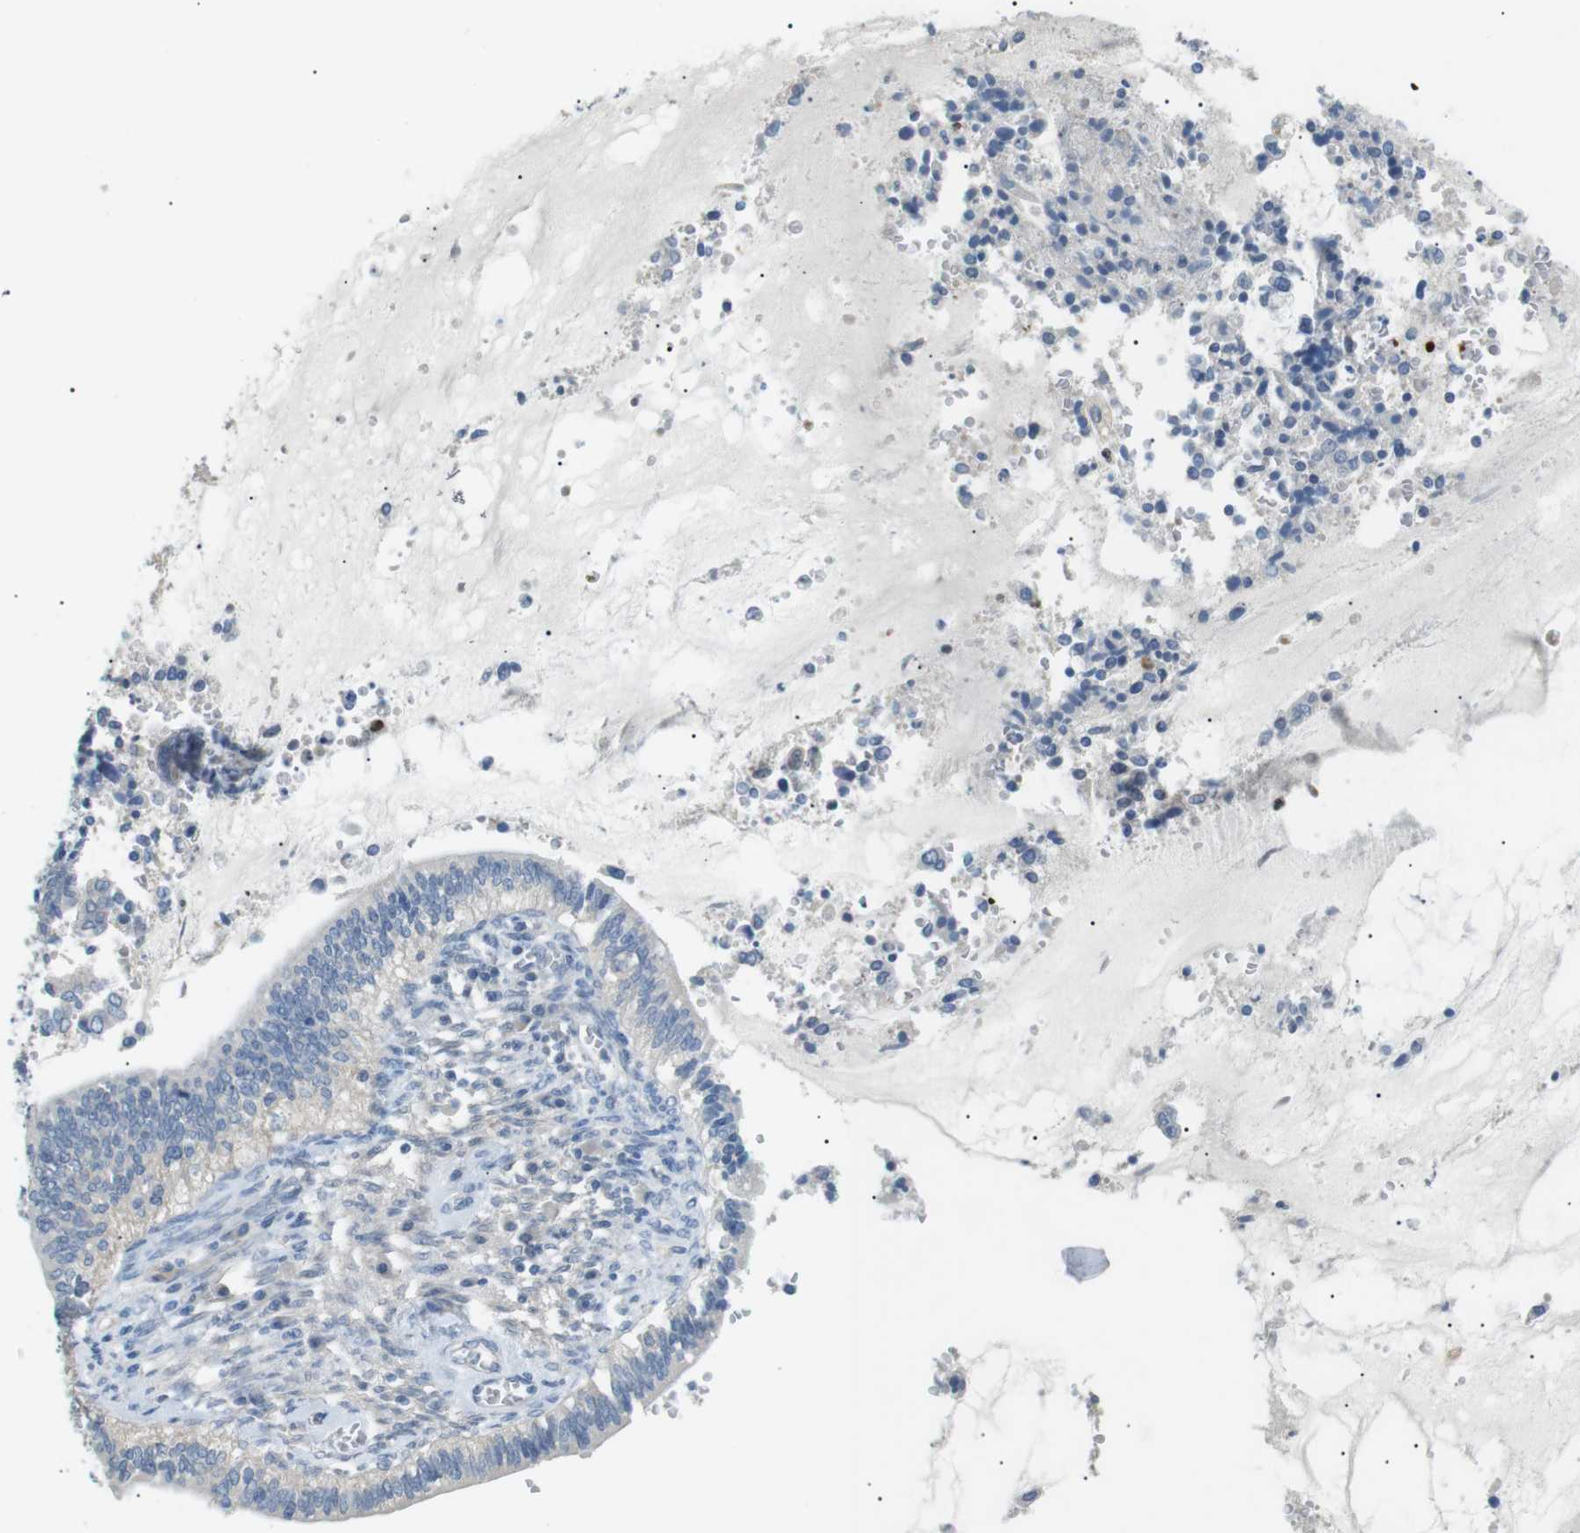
{"staining": {"intensity": "negative", "quantity": "none", "location": "none"}, "tissue": "cervical cancer", "cell_type": "Tumor cells", "image_type": "cancer", "snomed": [{"axis": "morphology", "description": "Adenocarcinoma, NOS"}, {"axis": "topography", "description": "Cervix"}], "caption": "Tumor cells are negative for protein expression in human adenocarcinoma (cervical). (DAB (3,3'-diaminobenzidine) immunohistochemistry with hematoxylin counter stain).", "gene": "CDH26", "patient": {"sex": "female", "age": 44}}